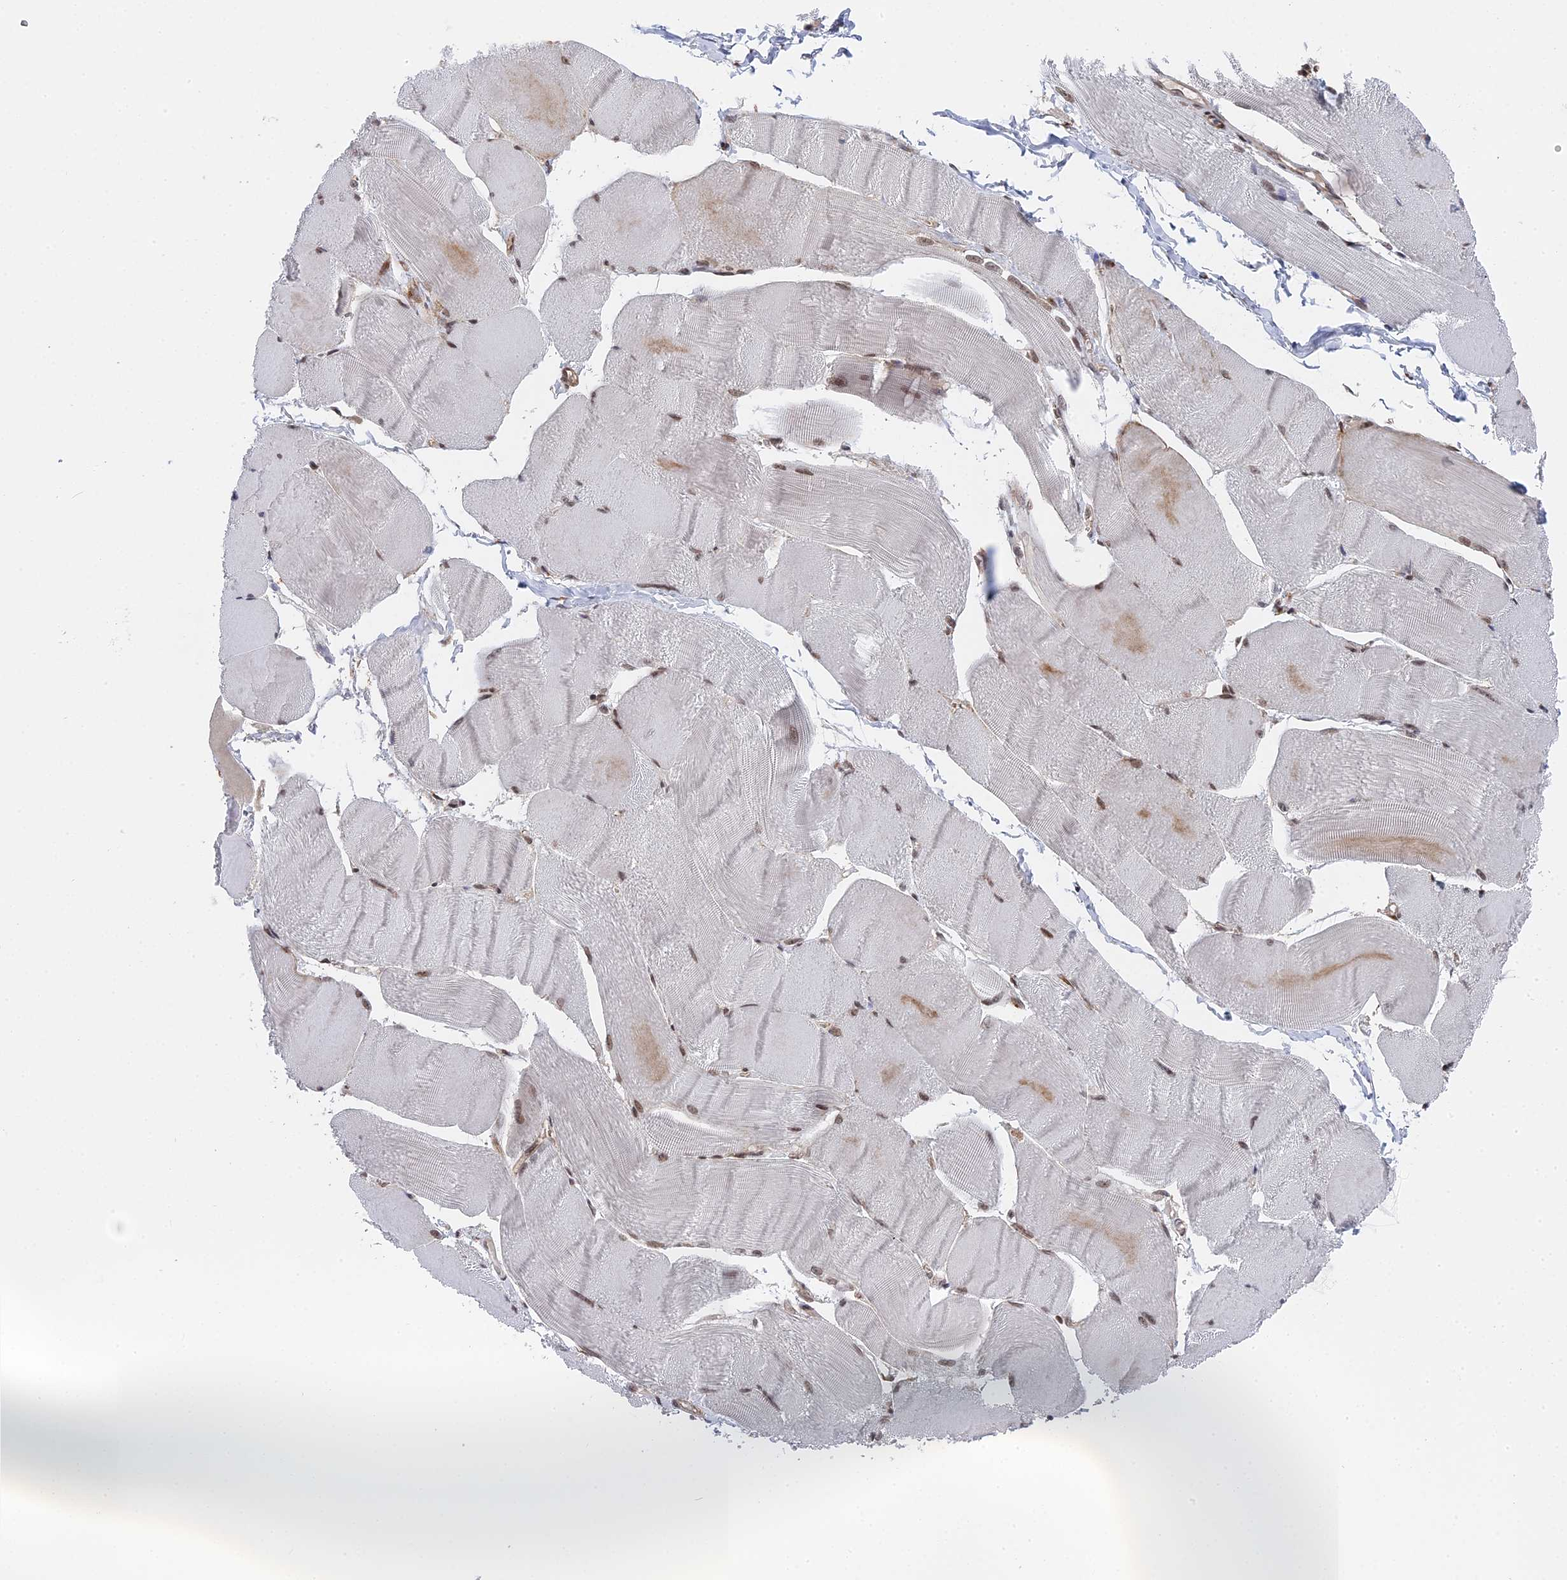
{"staining": {"intensity": "weak", "quantity": "25%-75%", "location": "nuclear"}, "tissue": "skeletal muscle", "cell_type": "Myocytes", "image_type": "normal", "snomed": [{"axis": "morphology", "description": "Normal tissue, NOS"}, {"axis": "morphology", "description": "Basal cell carcinoma"}, {"axis": "topography", "description": "Skeletal muscle"}], "caption": "Protein analysis of unremarkable skeletal muscle reveals weak nuclear positivity in about 25%-75% of myocytes. The protein of interest is shown in brown color, while the nuclei are stained blue.", "gene": "CCDC85A", "patient": {"sex": "female", "age": 64}}